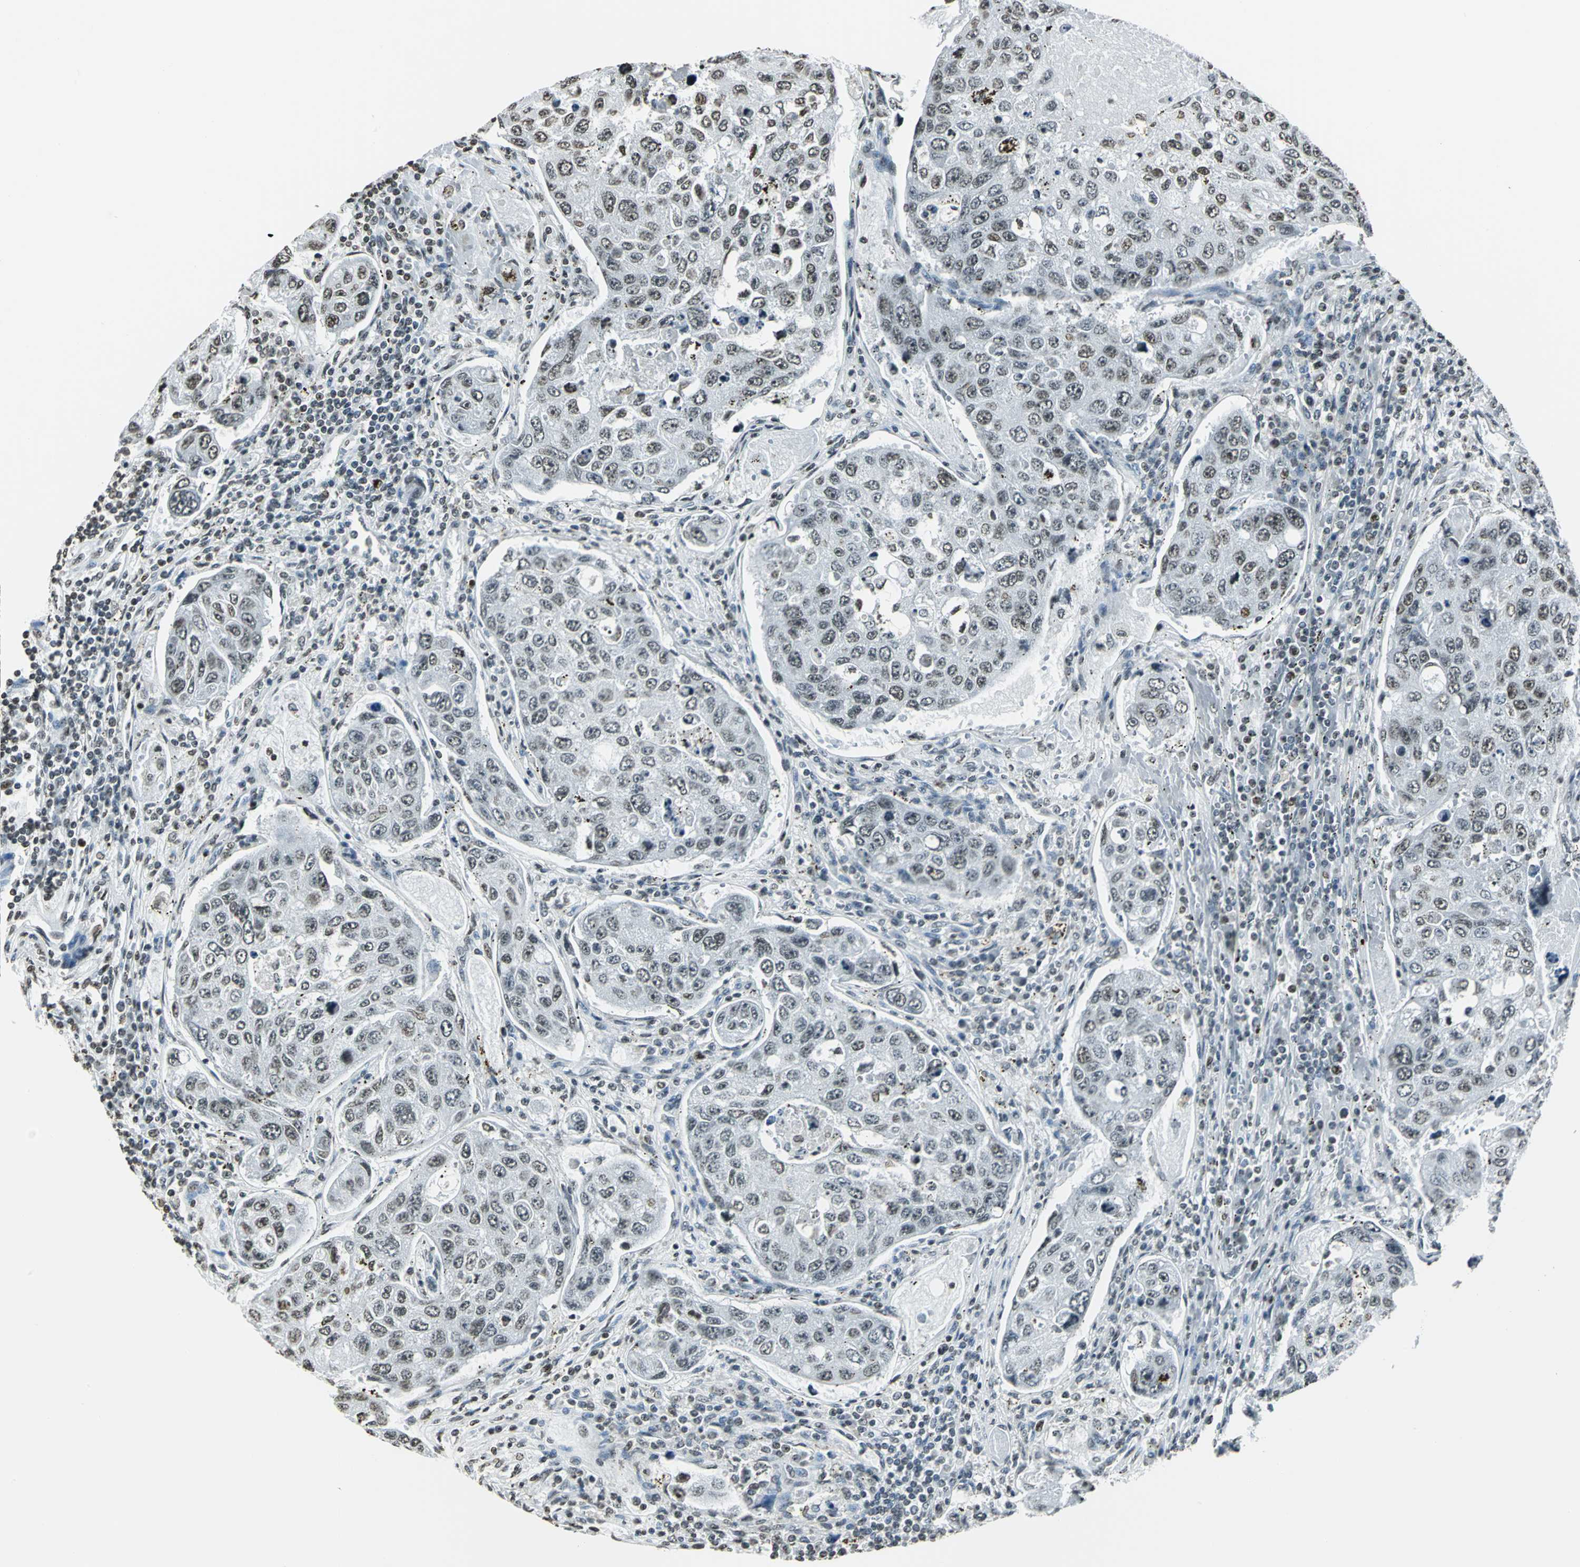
{"staining": {"intensity": "weak", "quantity": ">75%", "location": "nuclear"}, "tissue": "urothelial cancer", "cell_type": "Tumor cells", "image_type": "cancer", "snomed": [{"axis": "morphology", "description": "Urothelial carcinoma, High grade"}, {"axis": "topography", "description": "Lymph node"}, {"axis": "topography", "description": "Urinary bladder"}], "caption": "This is a photomicrograph of IHC staining of high-grade urothelial carcinoma, which shows weak positivity in the nuclear of tumor cells.", "gene": "MCM4", "patient": {"sex": "male", "age": 51}}